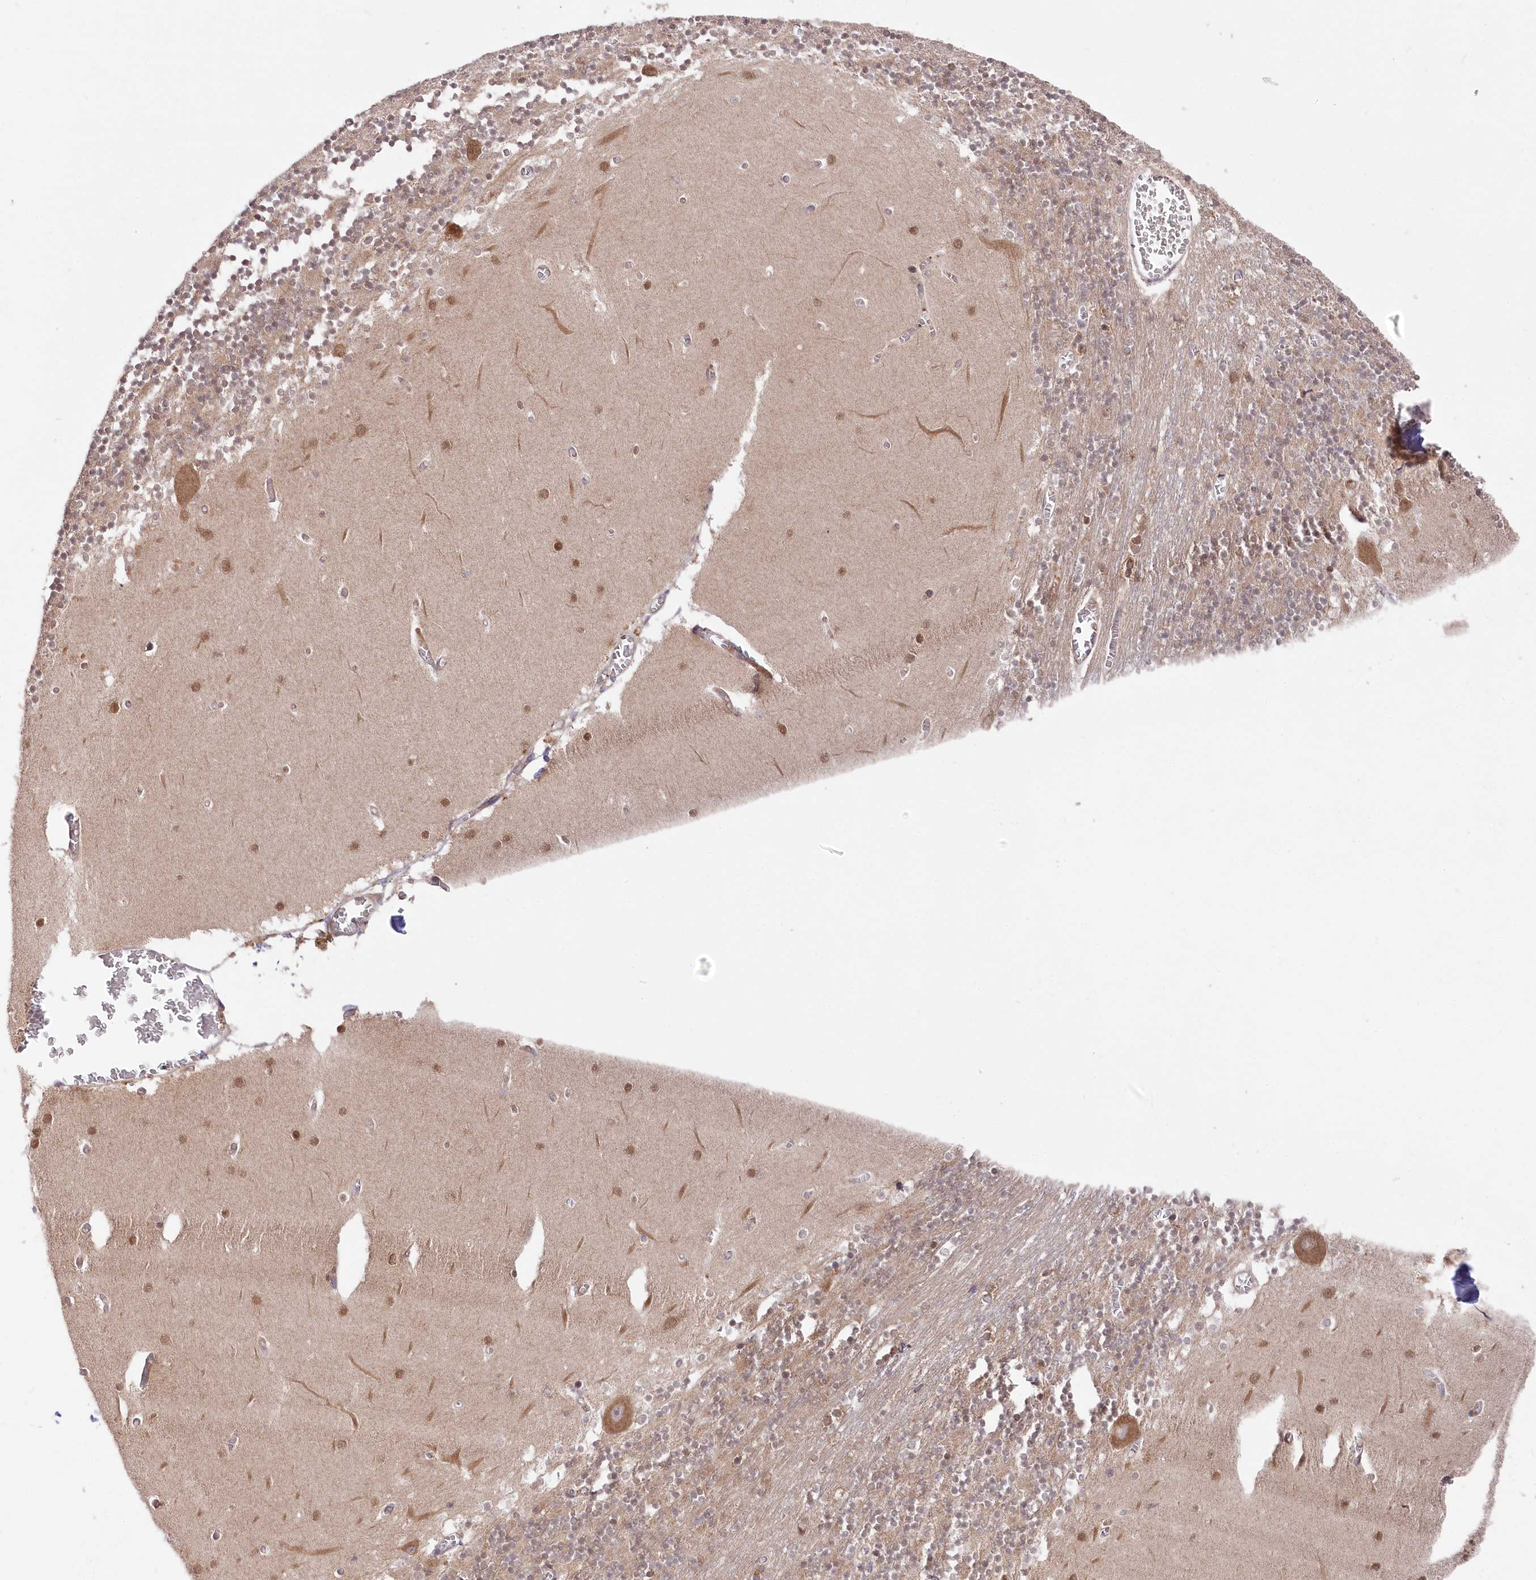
{"staining": {"intensity": "moderate", "quantity": ">75%", "location": "cytoplasmic/membranous"}, "tissue": "cerebellum", "cell_type": "Cells in granular layer", "image_type": "normal", "snomed": [{"axis": "morphology", "description": "Normal tissue, NOS"}, {"axis": "topography", "description": "Cerebellum"}], "caption": "Cerebellum stained with a brown dye demonstrates moderate cytoplasmic/membranous positive positivity in approximately >75% of cells in granular layer.", "gene": "PPP1R21", "patient": {"sex": "female", "age": 28}}